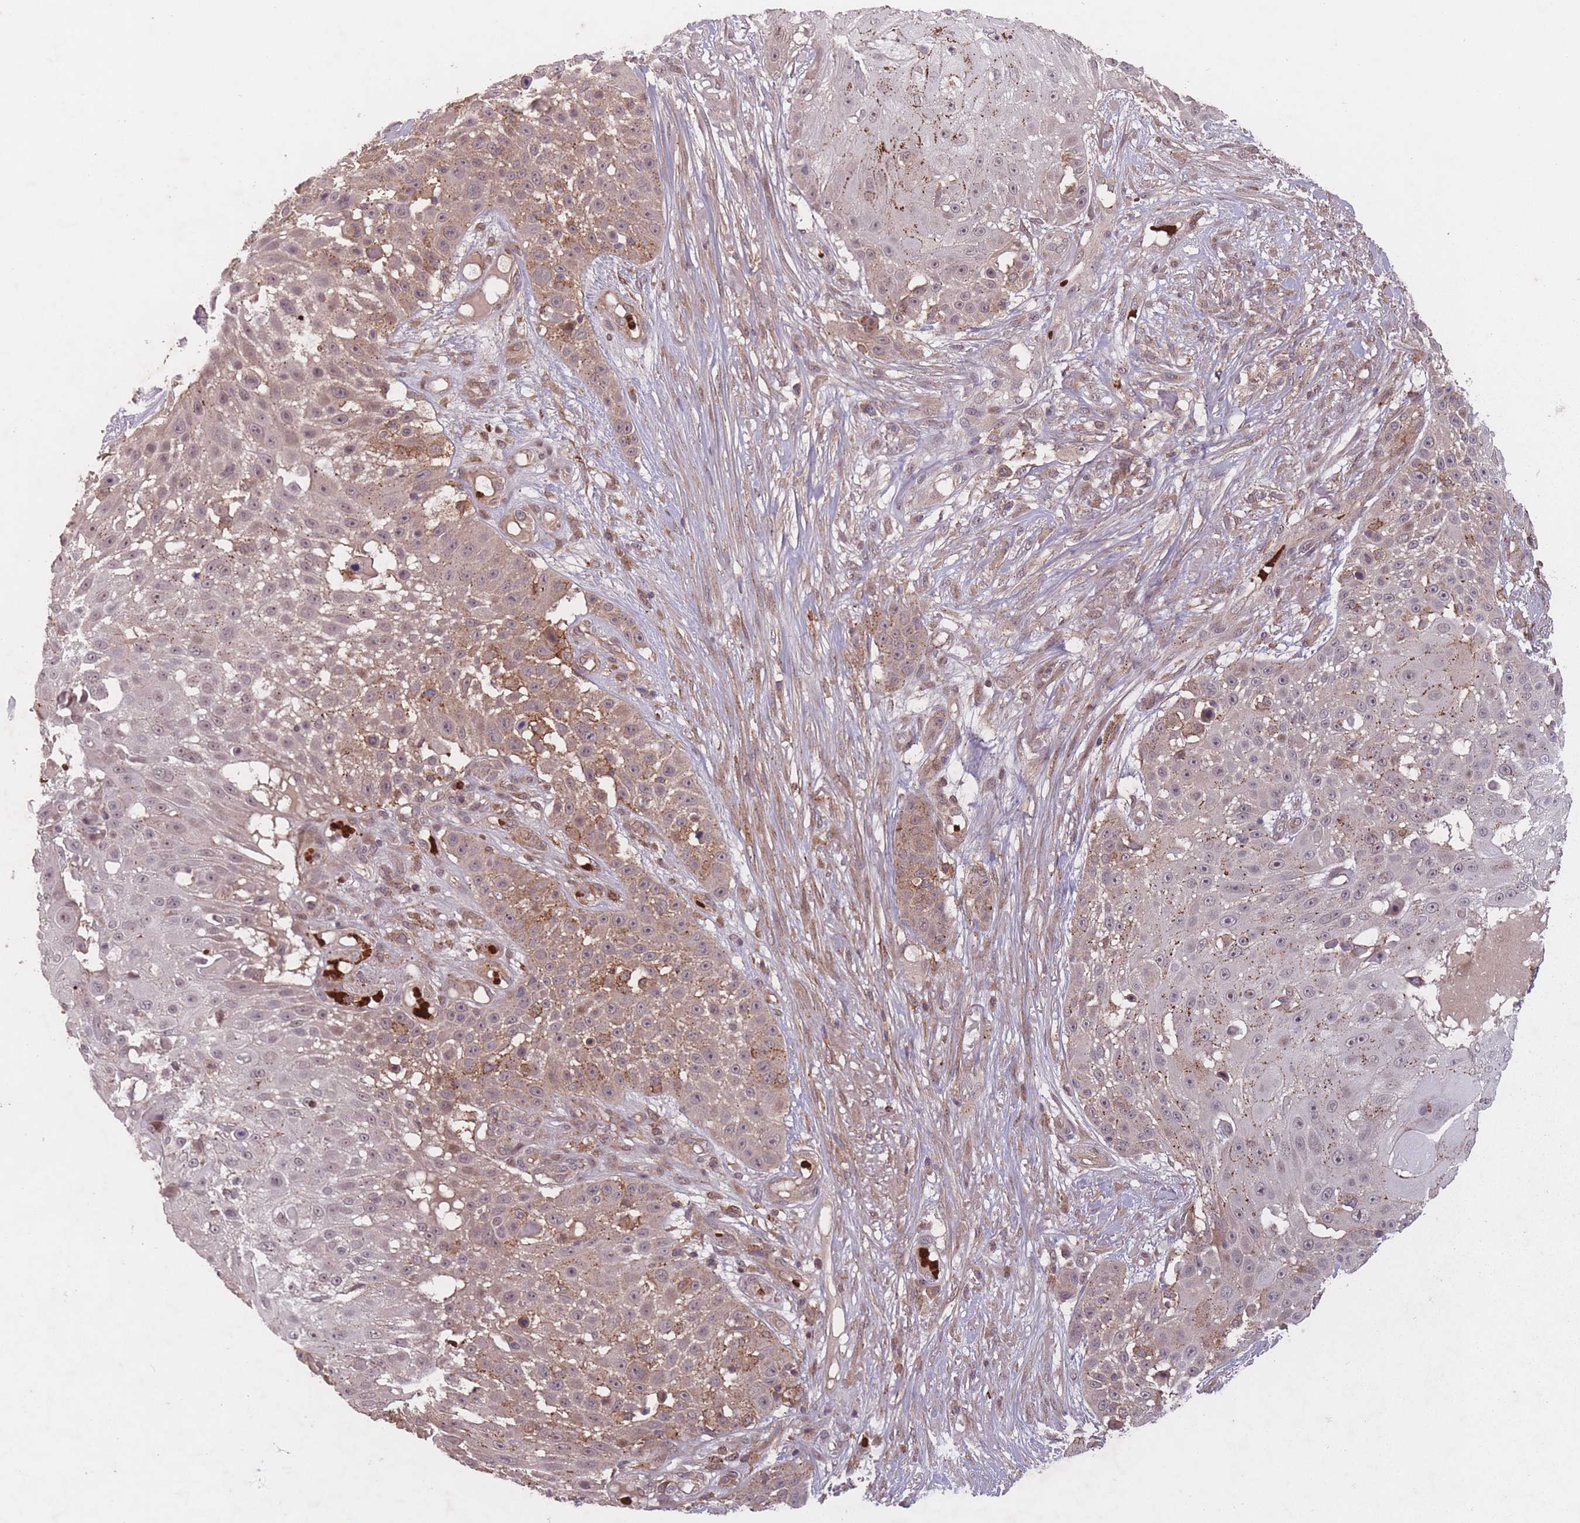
{"staining": {"intensity": "moderate", "quantity": "25%-75%", "location": "cytoplasmic/membranous"}, "tissue": "skin cancer", "cell_type": "Tumor cells", "image_type": "cancer", "snomed": [{"axis": "morphology", "description": "Squamous cell carcinoma, NOS"}, {"axis": "topography", "description": "Skin"}], "caption": "DAB immunohistochemical staining of skin squamous cell carcinoma reveals moderate cytoplasmic/membranous protein staining in about 25%-75% of tumor cells.", "gene": "SECTM1", "patient": {"sex": "female", "age": 86}}